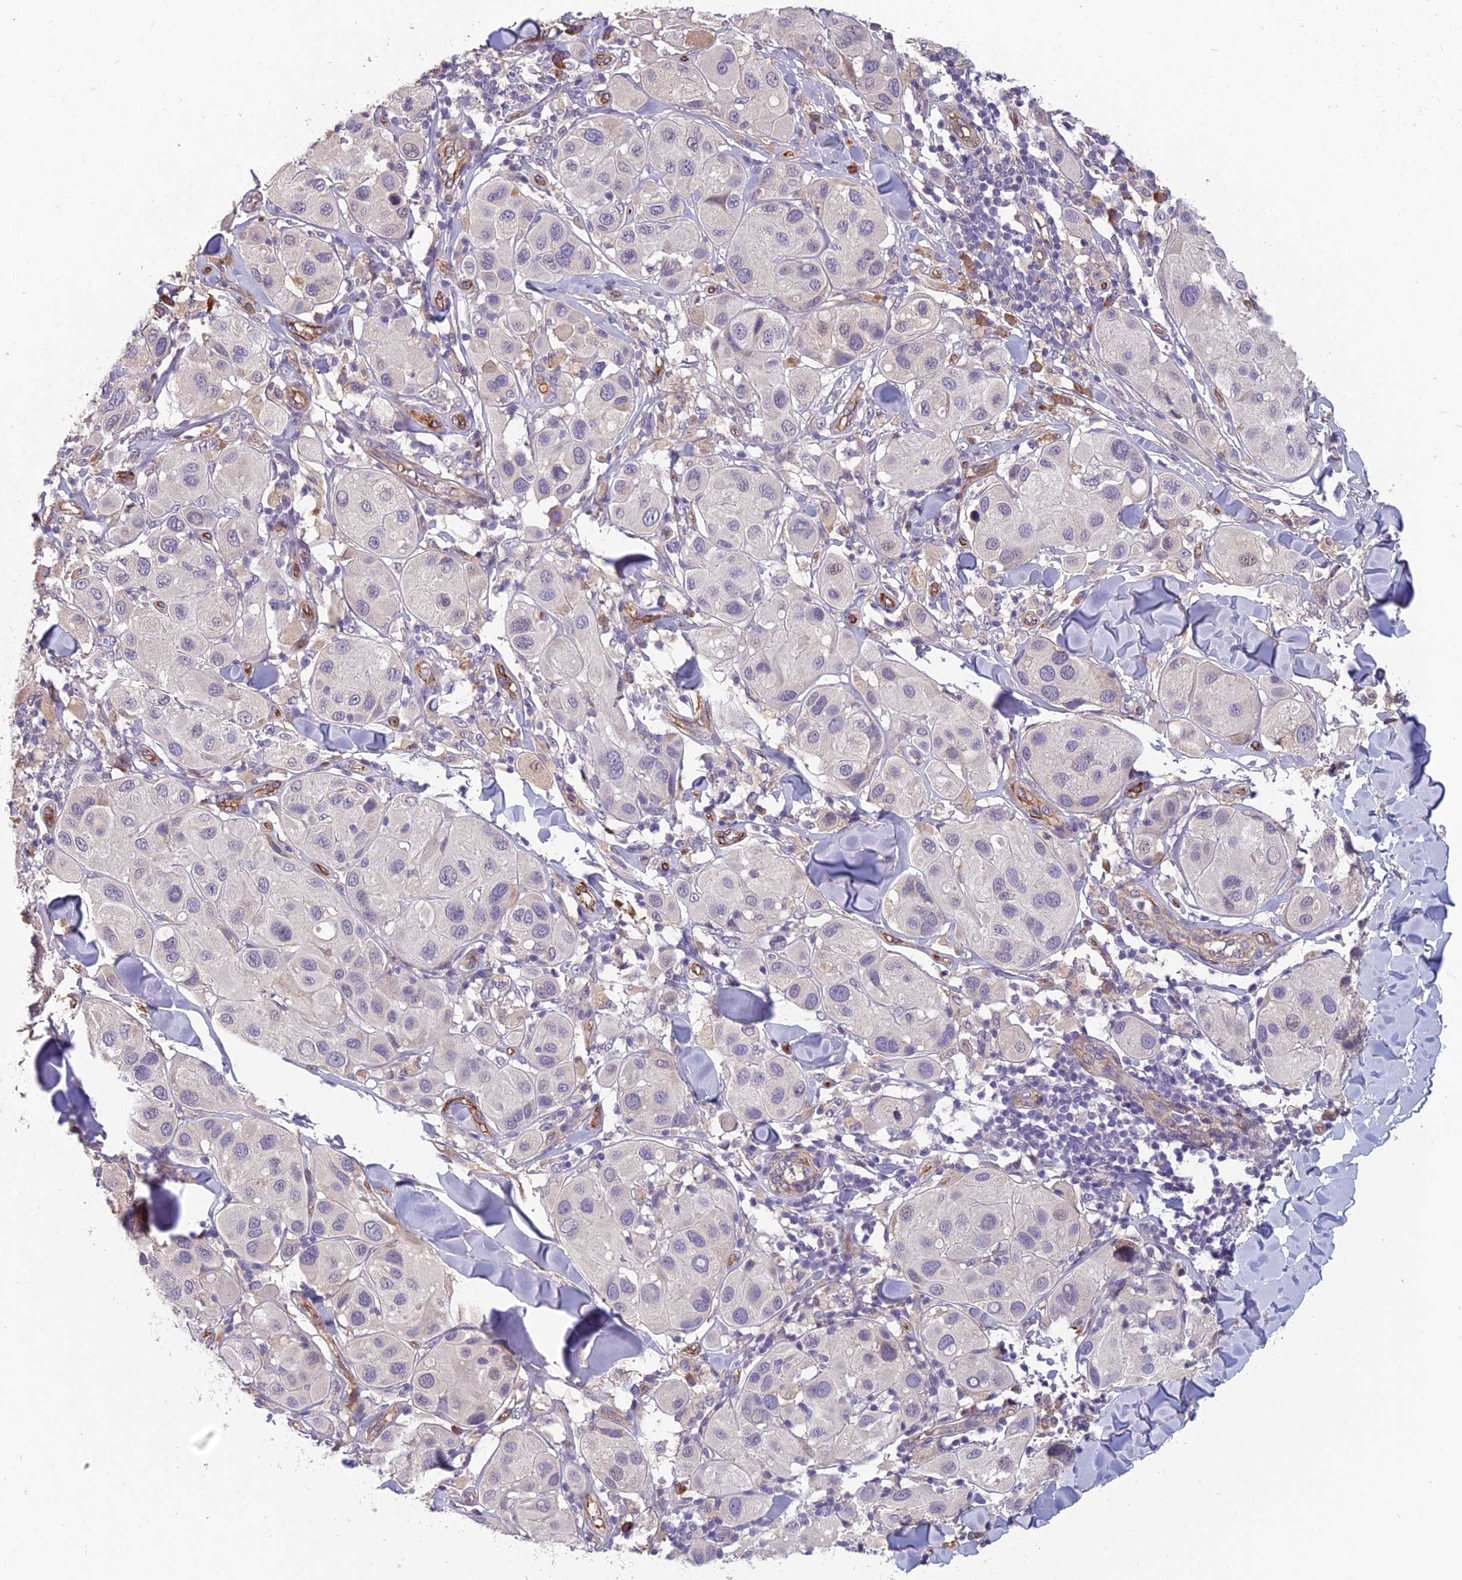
{"staining": {"intensity": "negative", "quantity": "none", "location": "none"}, "tissue": "melanoma", "cell_type": "Tumor cells", "image_type": "cancer", "snomed": [{"axis": "morphology", "description": "Malignant melanoma, Metastatic site"}, {"axis": "topography", "description": "Skin"}], "caption": "An image of human melanoma is negative for staining in tumor cells.", "gene": "TSPAN15", "patient": {"sex": "male", "age": 41}}